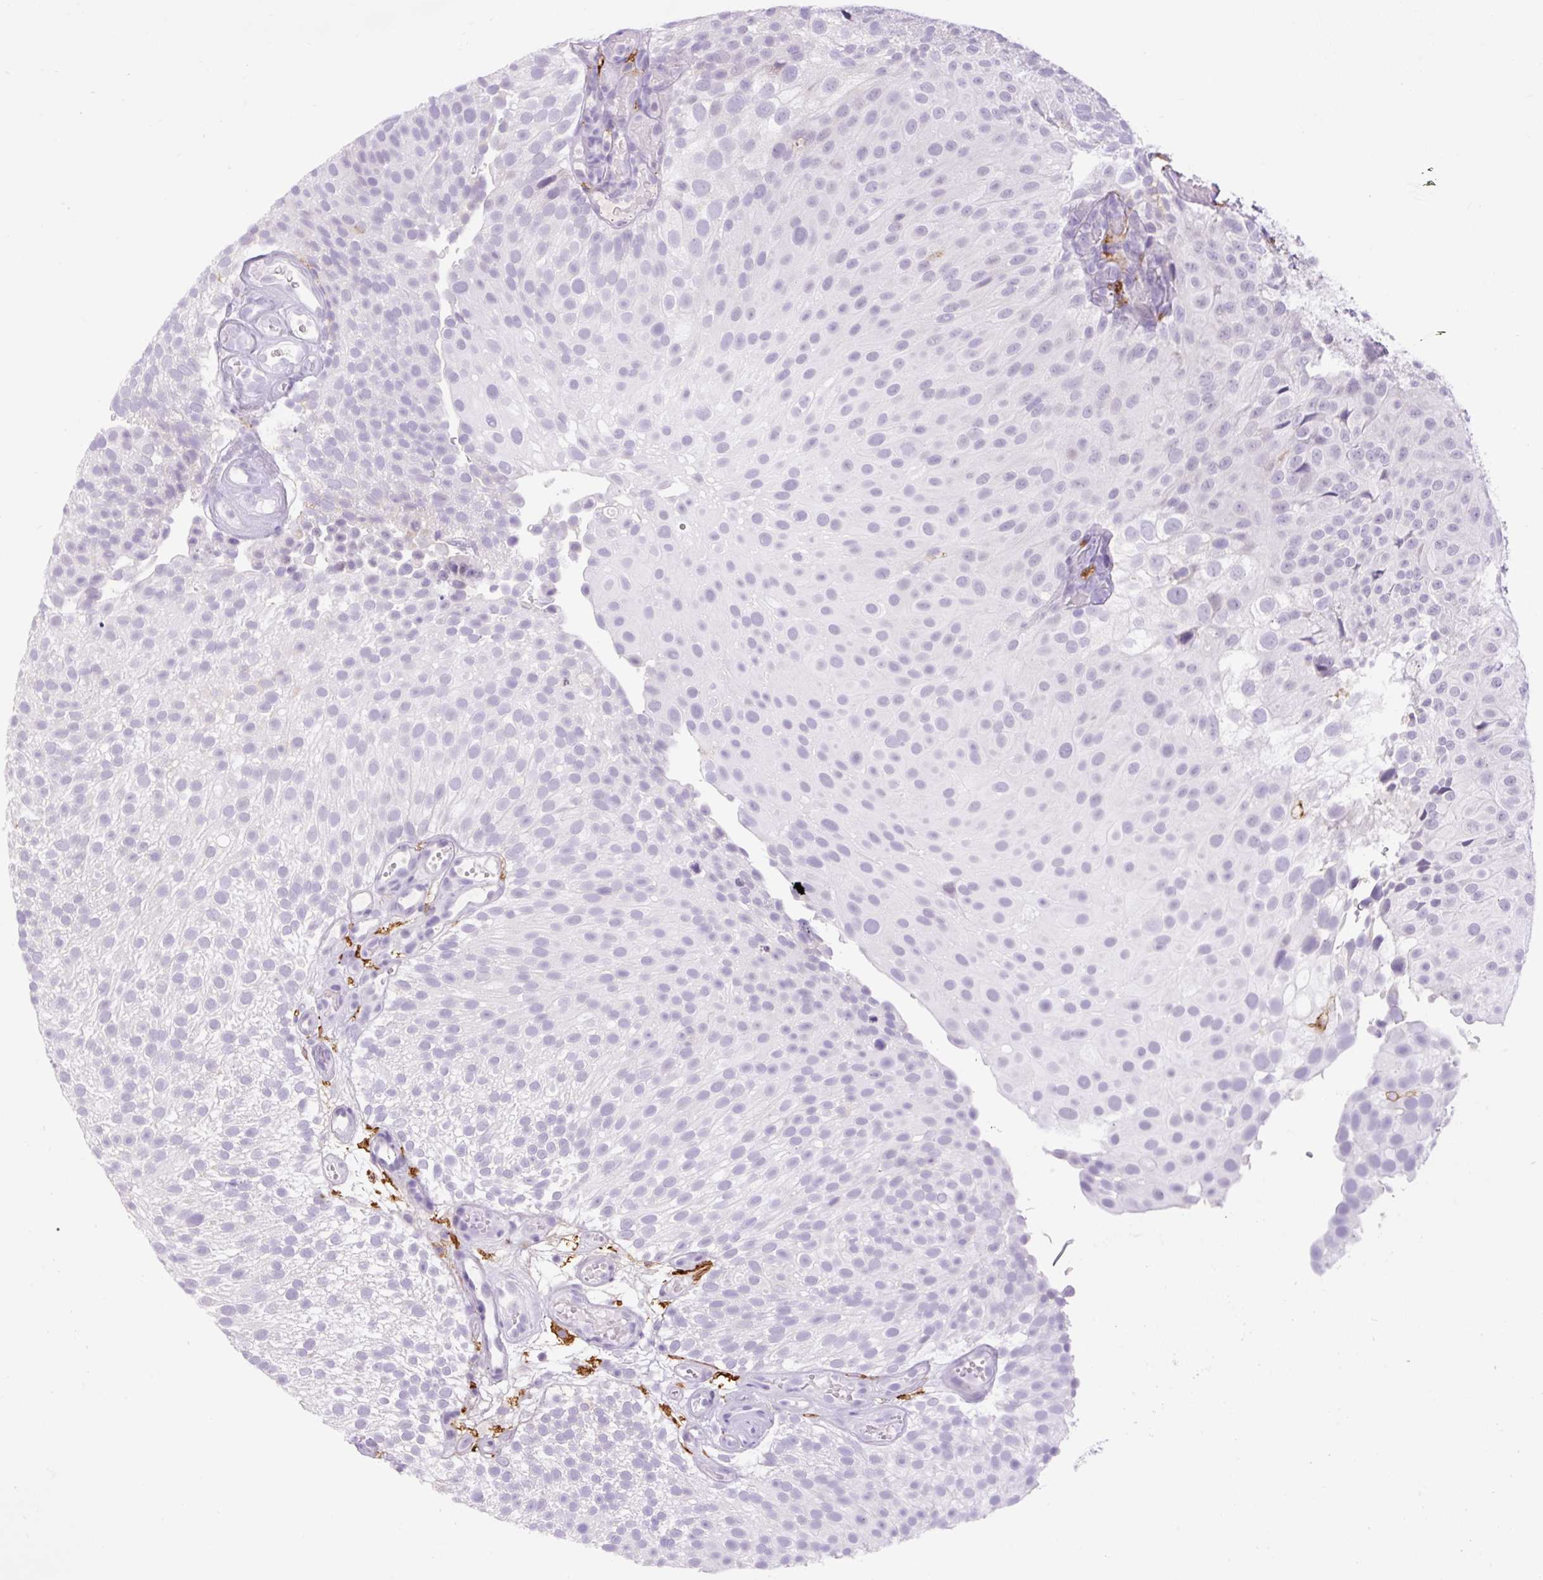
{"staining": {"intensity": "negative", "quantity": "none", "location": "none"}, "tissue": "urothelial cancer", "cell_type": "Tumor cells", "image_type": "cancer", "snomed": [{"axis": "morphology", "description": "Urothelial carcinoma, Low grade"}, {"axis": "topography", "description": "Urinary bladder"}], "caption": "High power microscopy micrograph of an immunohistochemistry image of urothelial cancer, revealing no significant staining in tumor cells.", "gene": "SIGLEC1", "patient": {"sex": "male", "age": 78}}